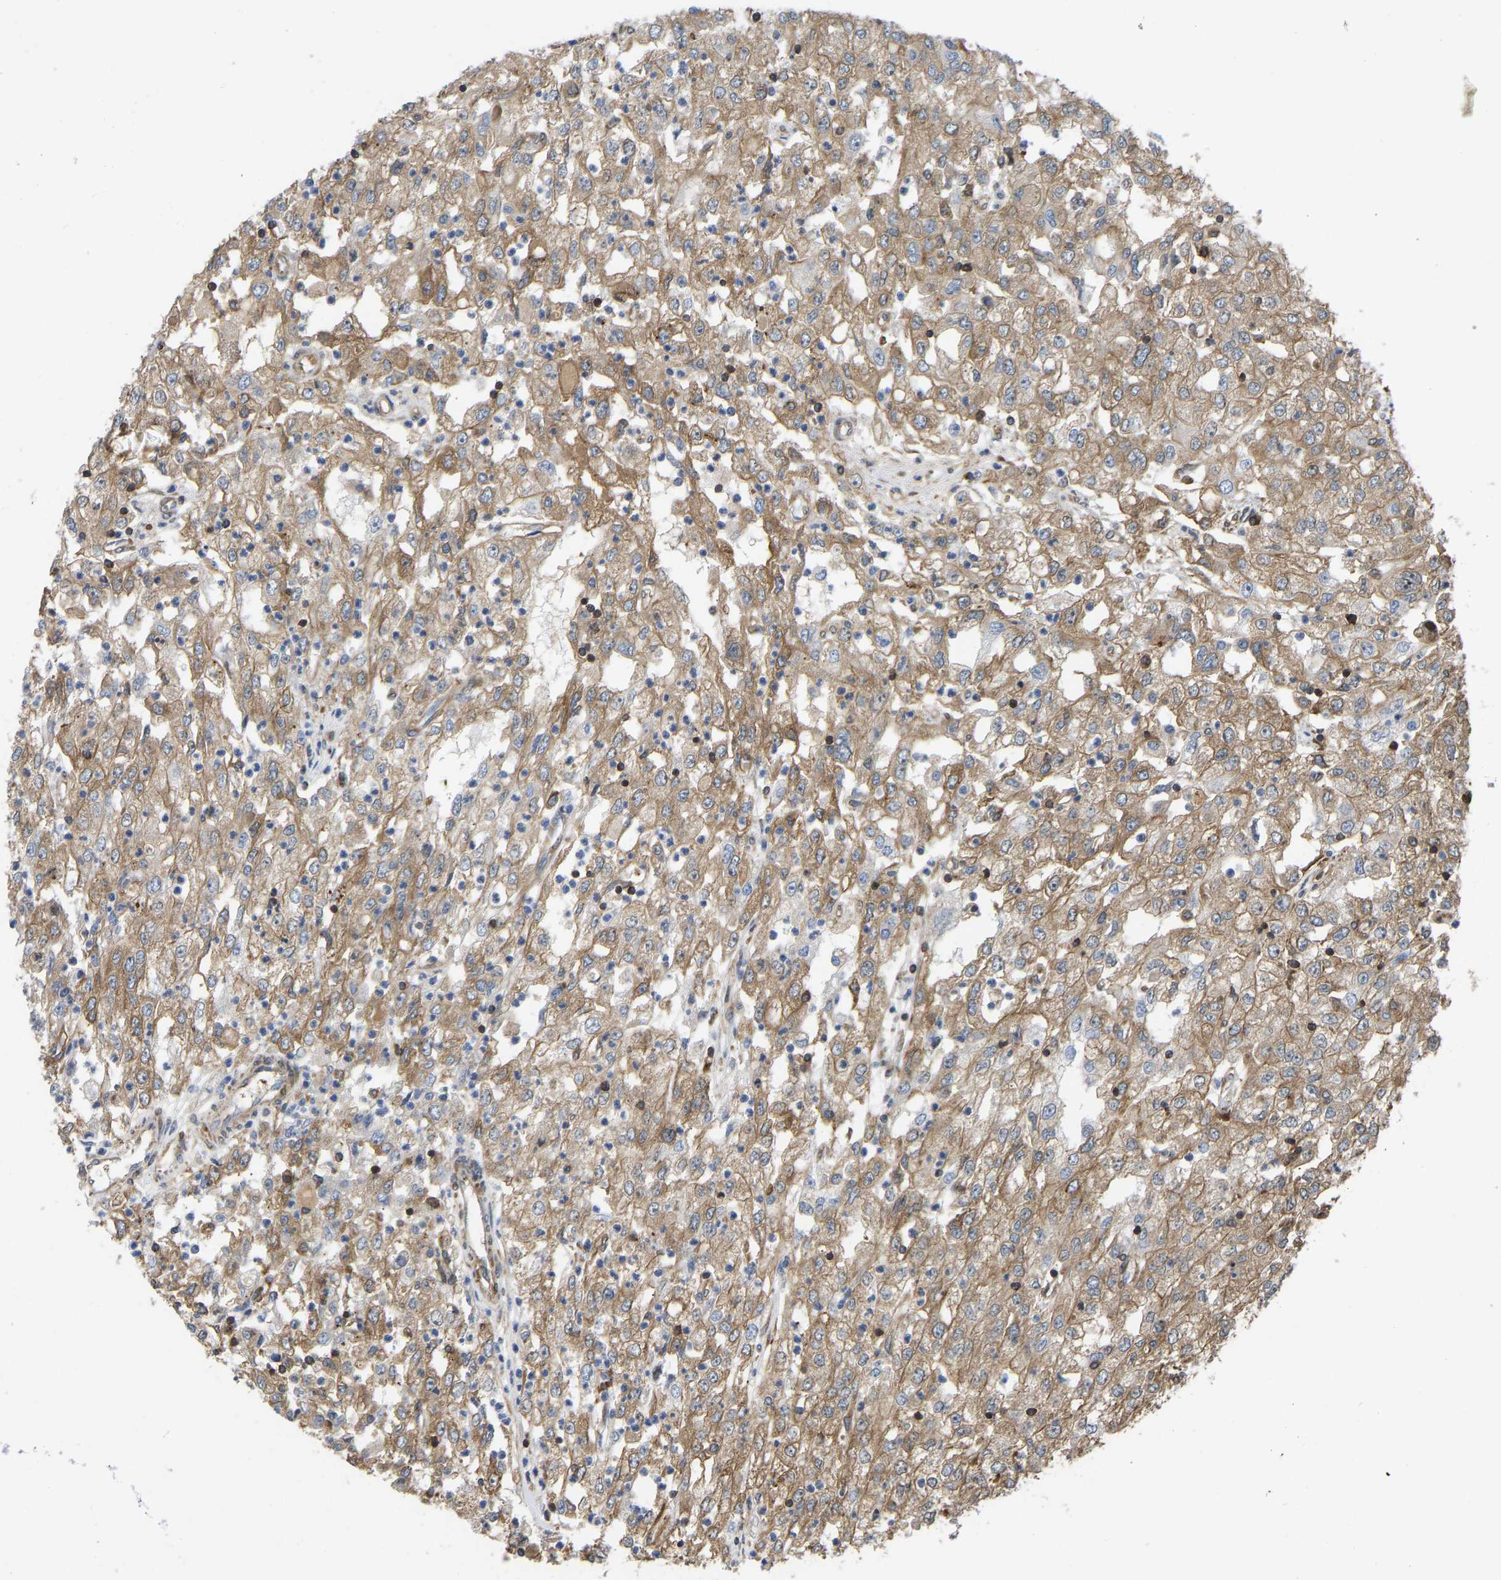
{"staining": {"intensity": "weak", "quantity": ">75%", "location": "cytoplasmic/membranous"}, "tissue": "renal cancer", "cell_type": "Tumor cells", "image_type": "cancer", "snomed": [{"axis": "morphology", "description": "Adenocarcinoma, NOS"}, {"axis": "topography", "description": "Kidney"}], "caption": "Renal adenocarcinoma stained for a protein shows weak cytoplasmic/membranous positivity in tumor cells.", "gene": "RASGRF2", "patient": {"sex": "female", "age": 54}}